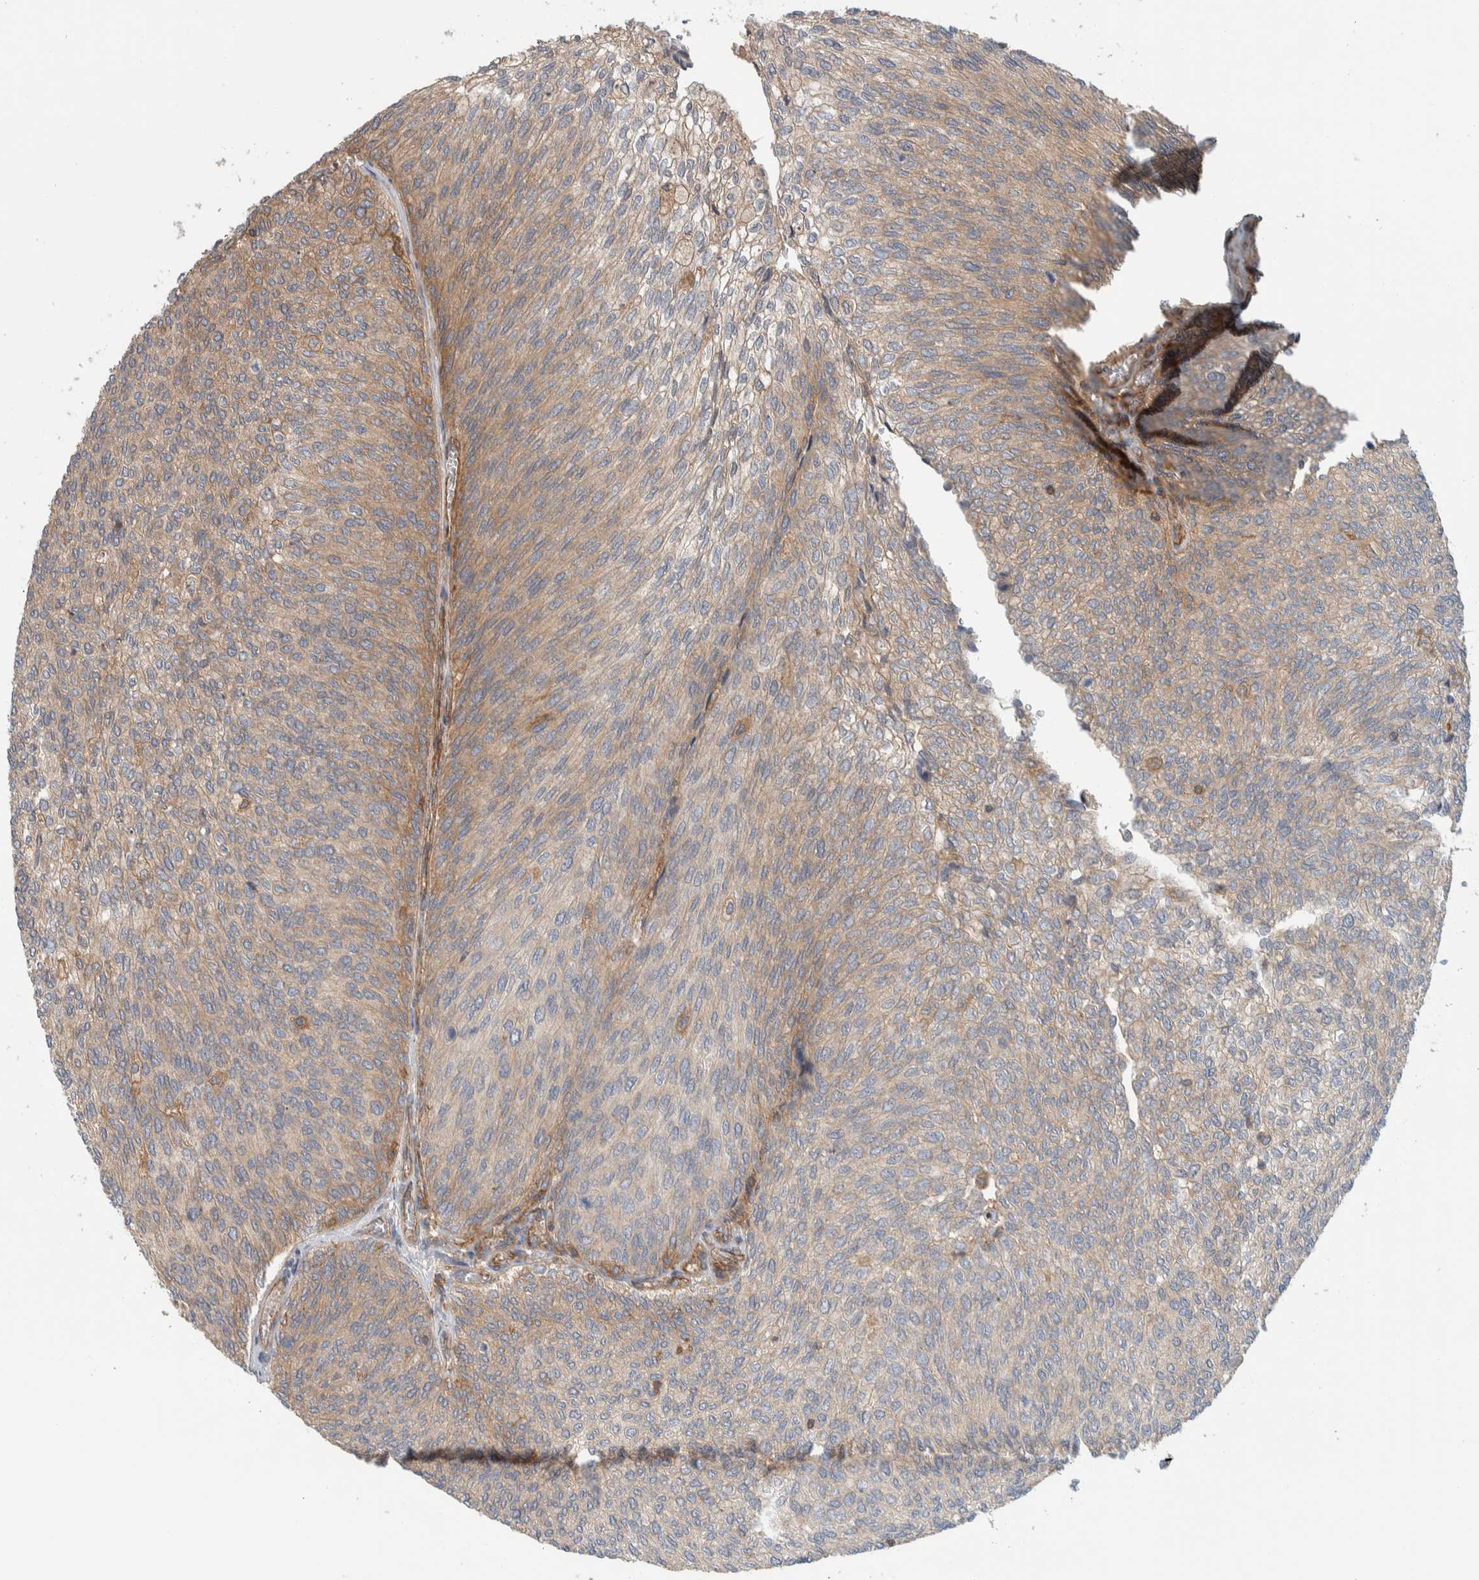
{"staining": {"intensity": "moderate", "quantity": "25%-75%", "location": "cytoplasmic/membranous"}, "tissue": "urothelial cancer", "cell_type": "Tumor cells", "image_type": "cancer", "snomed": [{"axis": "morphology", "description": "Urothelial carcinoma, Low grade"}, {"axis": "topography", "description": "Urinary bladder"}], "caption": "Moderate cytoplasmic/membranous positivity for a protein is identified in approximately 25%-75% of tumor cells of low-grade urothelial carcinoma using IHC.", "gene": "MPRIP", "patient": {"sex": "female", "age": 79}}